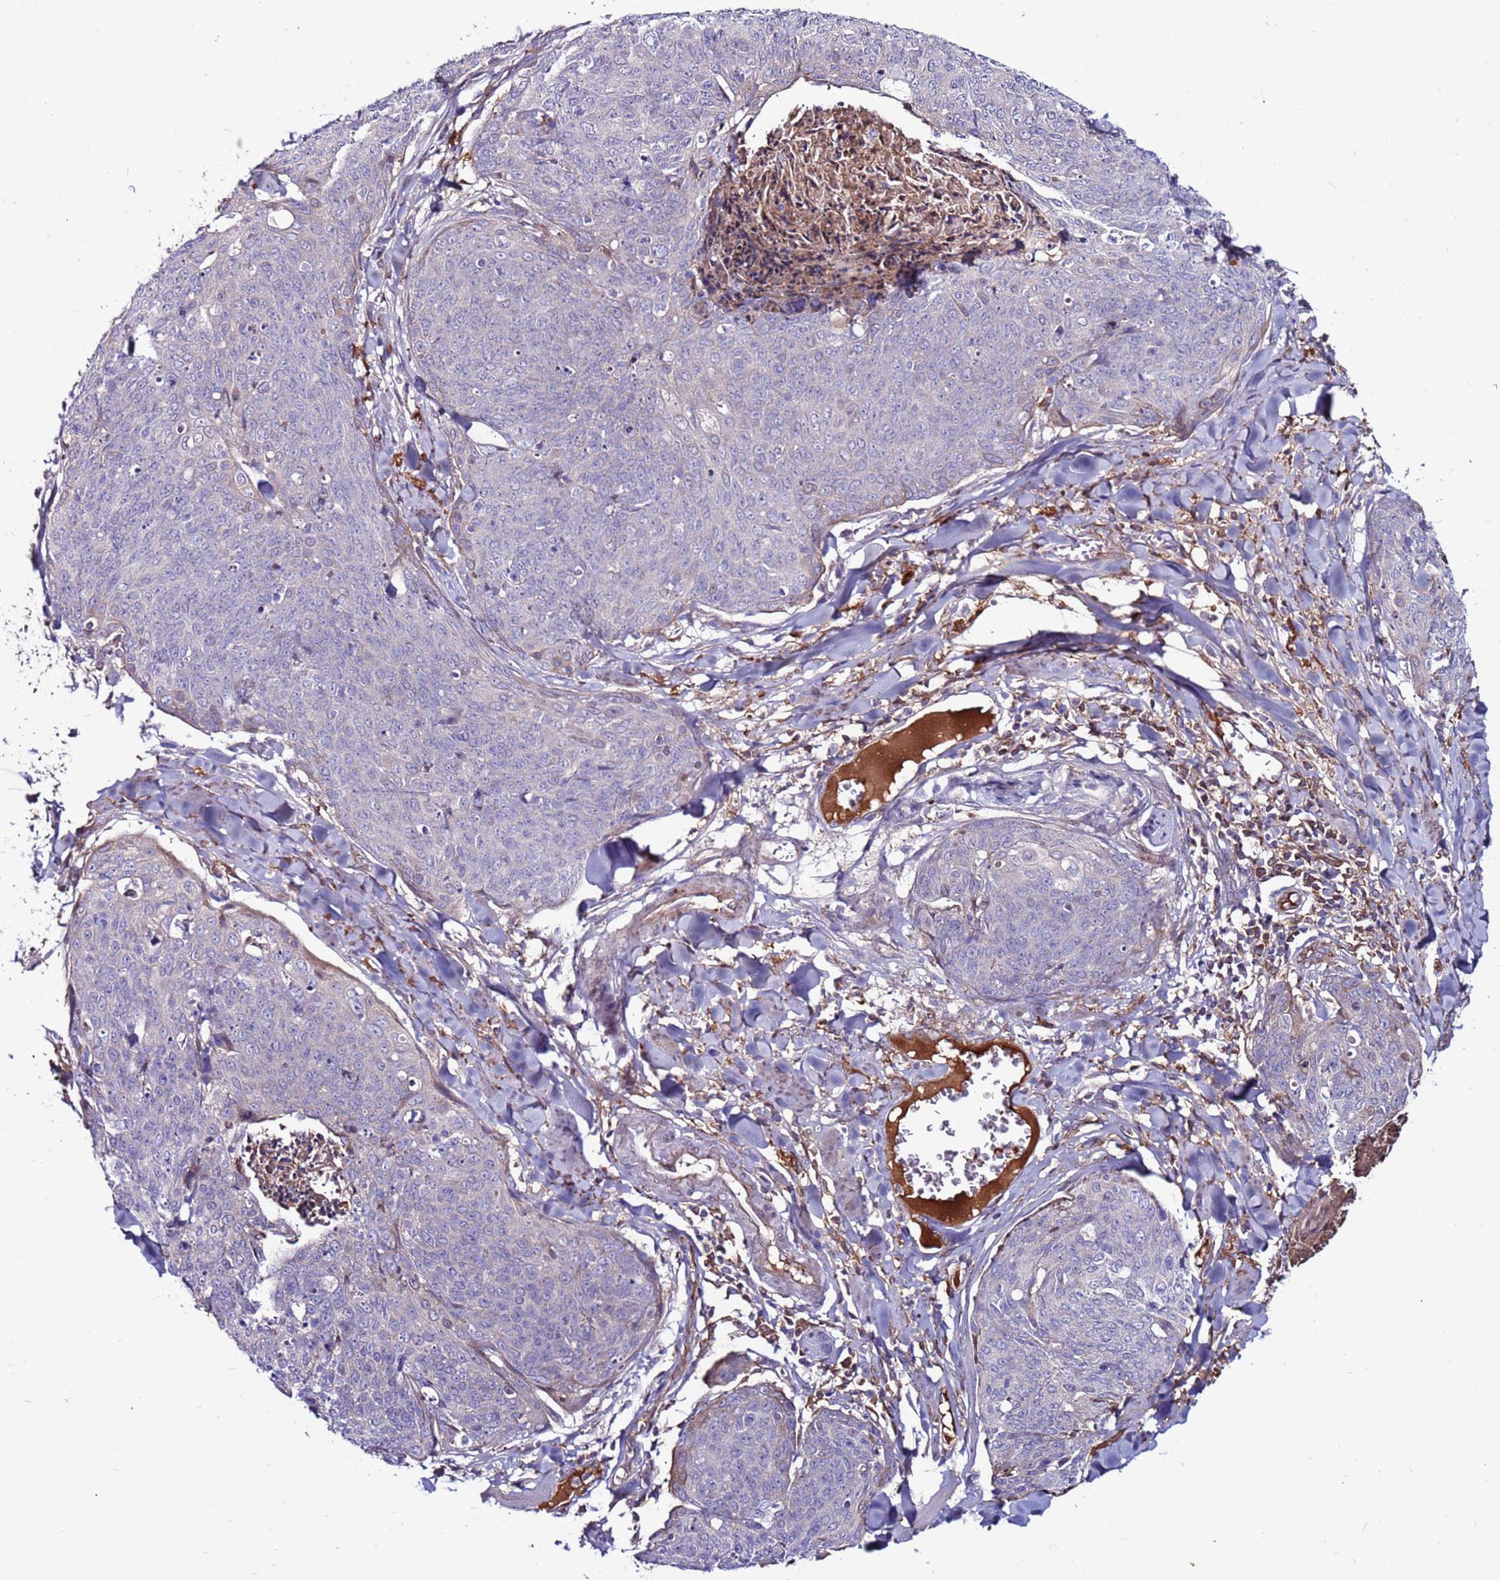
{"staining": {"intensity": "negative", "quantity": "none", "location": "none"}, "tissue": "skin cancer", "cell_type": "Tumor cells", "image_type": "cancer", "snomed": [{"axis": "morphology", "description": "Squamous cell carcinoma, NOS"}, {"axis": "topography", "description": "Skin"}, {"axis": "topography", "description": "Vulva"}], "caption": "This is an immunohistochemistry (IHC) image of human squamous cell carcinoma (skin). There is no staining in tumor cells.", "gene": "CCDC71", "patient": {"sex": "female", "age": 85}}